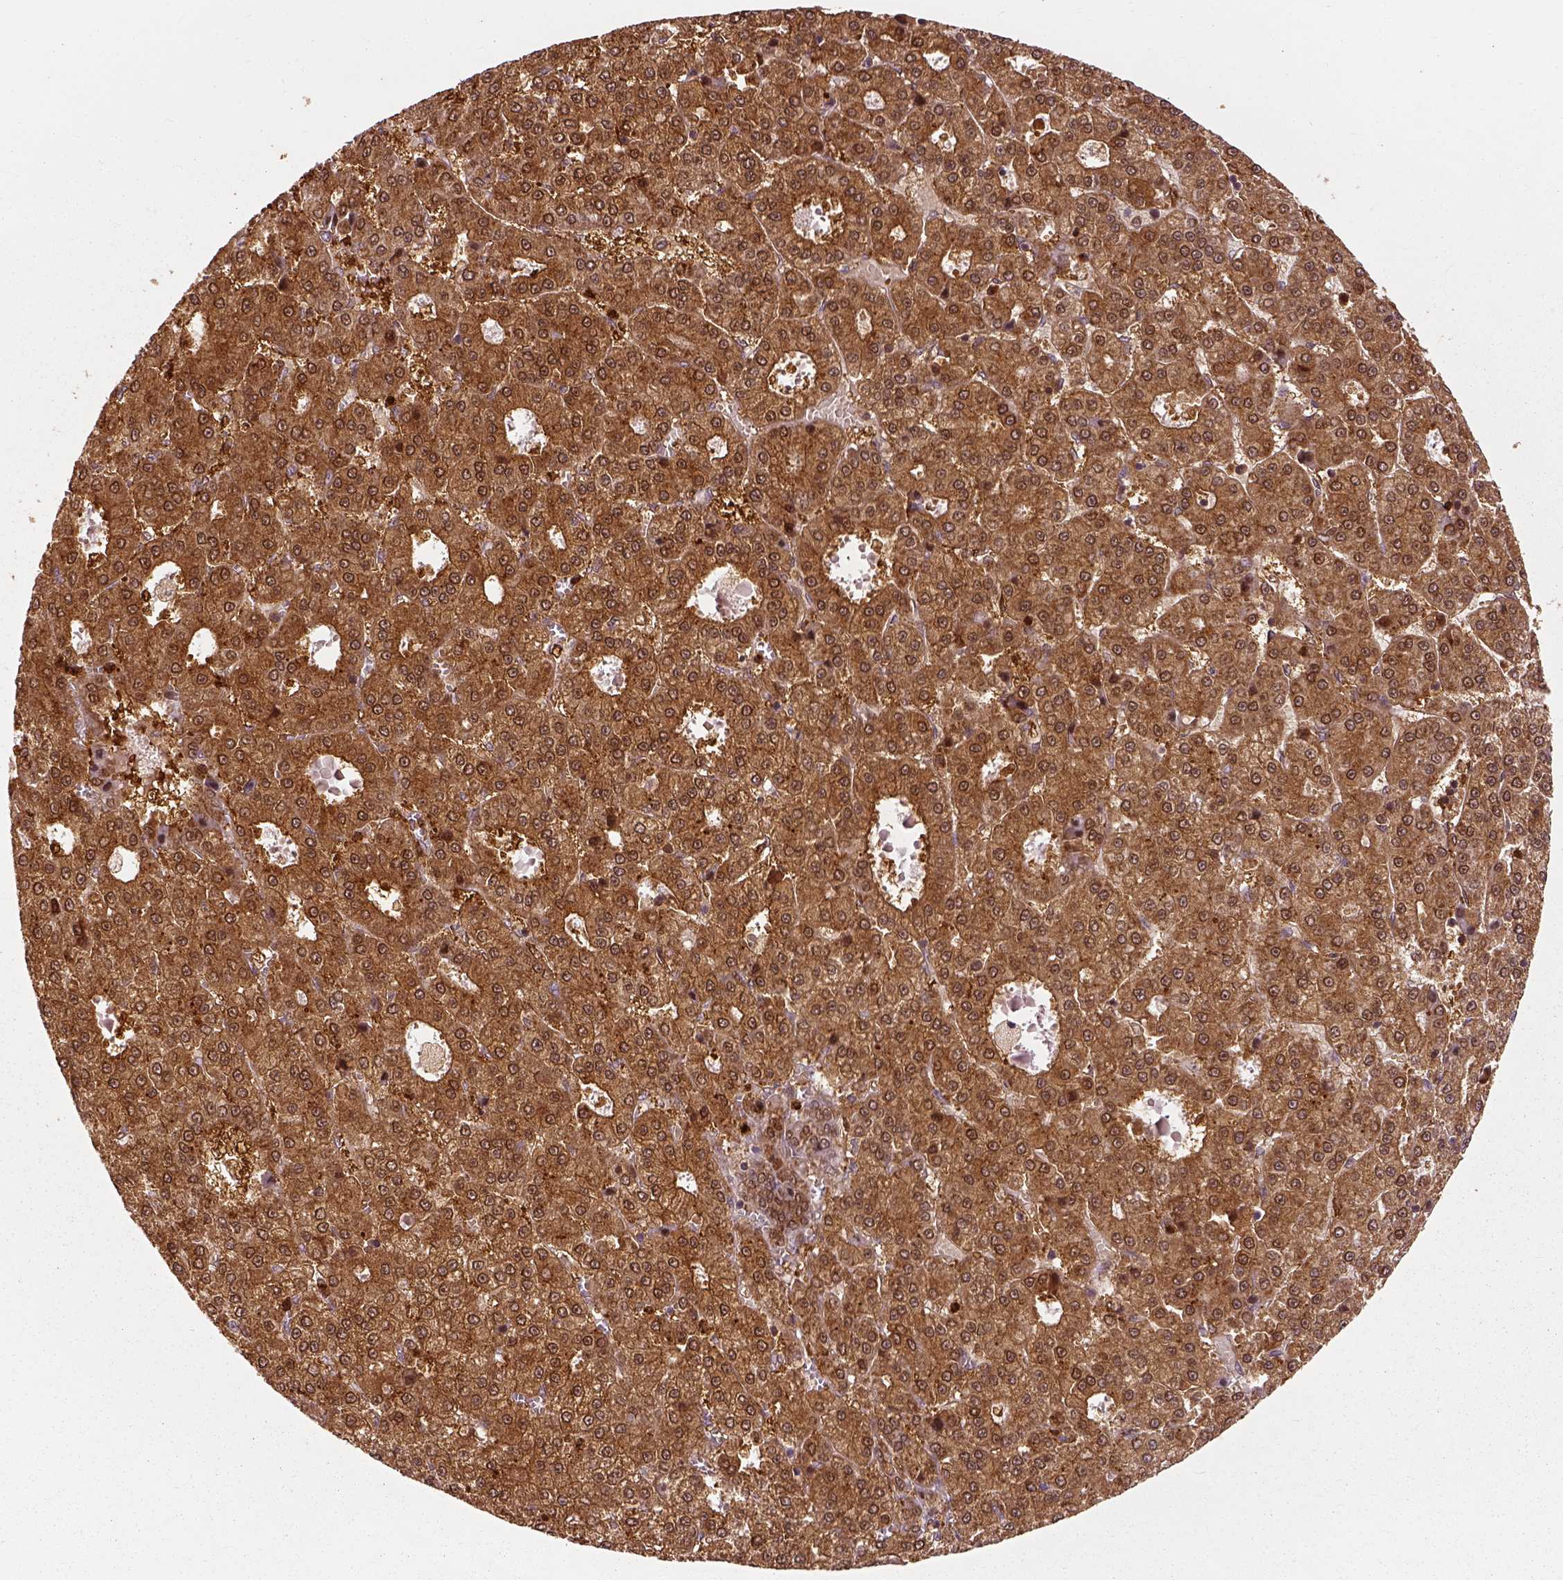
{"staining": {"intensity": "moderate", "quantity": ">75%", "location": "cytoplasmic/membranous"}, "tissue": "liver cancer", "cell_type": "Tumor cells", "image_type": "cancer", "snomed": [{"axis": "morphology", "description": "Carcinoma, Hepatocellular, NOS"}, {"axis": "topography", "description": "Liver"}], "caption": "Immunohistochemistry (IHC) of liver cancer shows medium levels of moderate cytoplasmic/membranous staining in about >75% of tumor cells.", "gene": "GPI", "patient": {"sex": "male", "age": 70}}